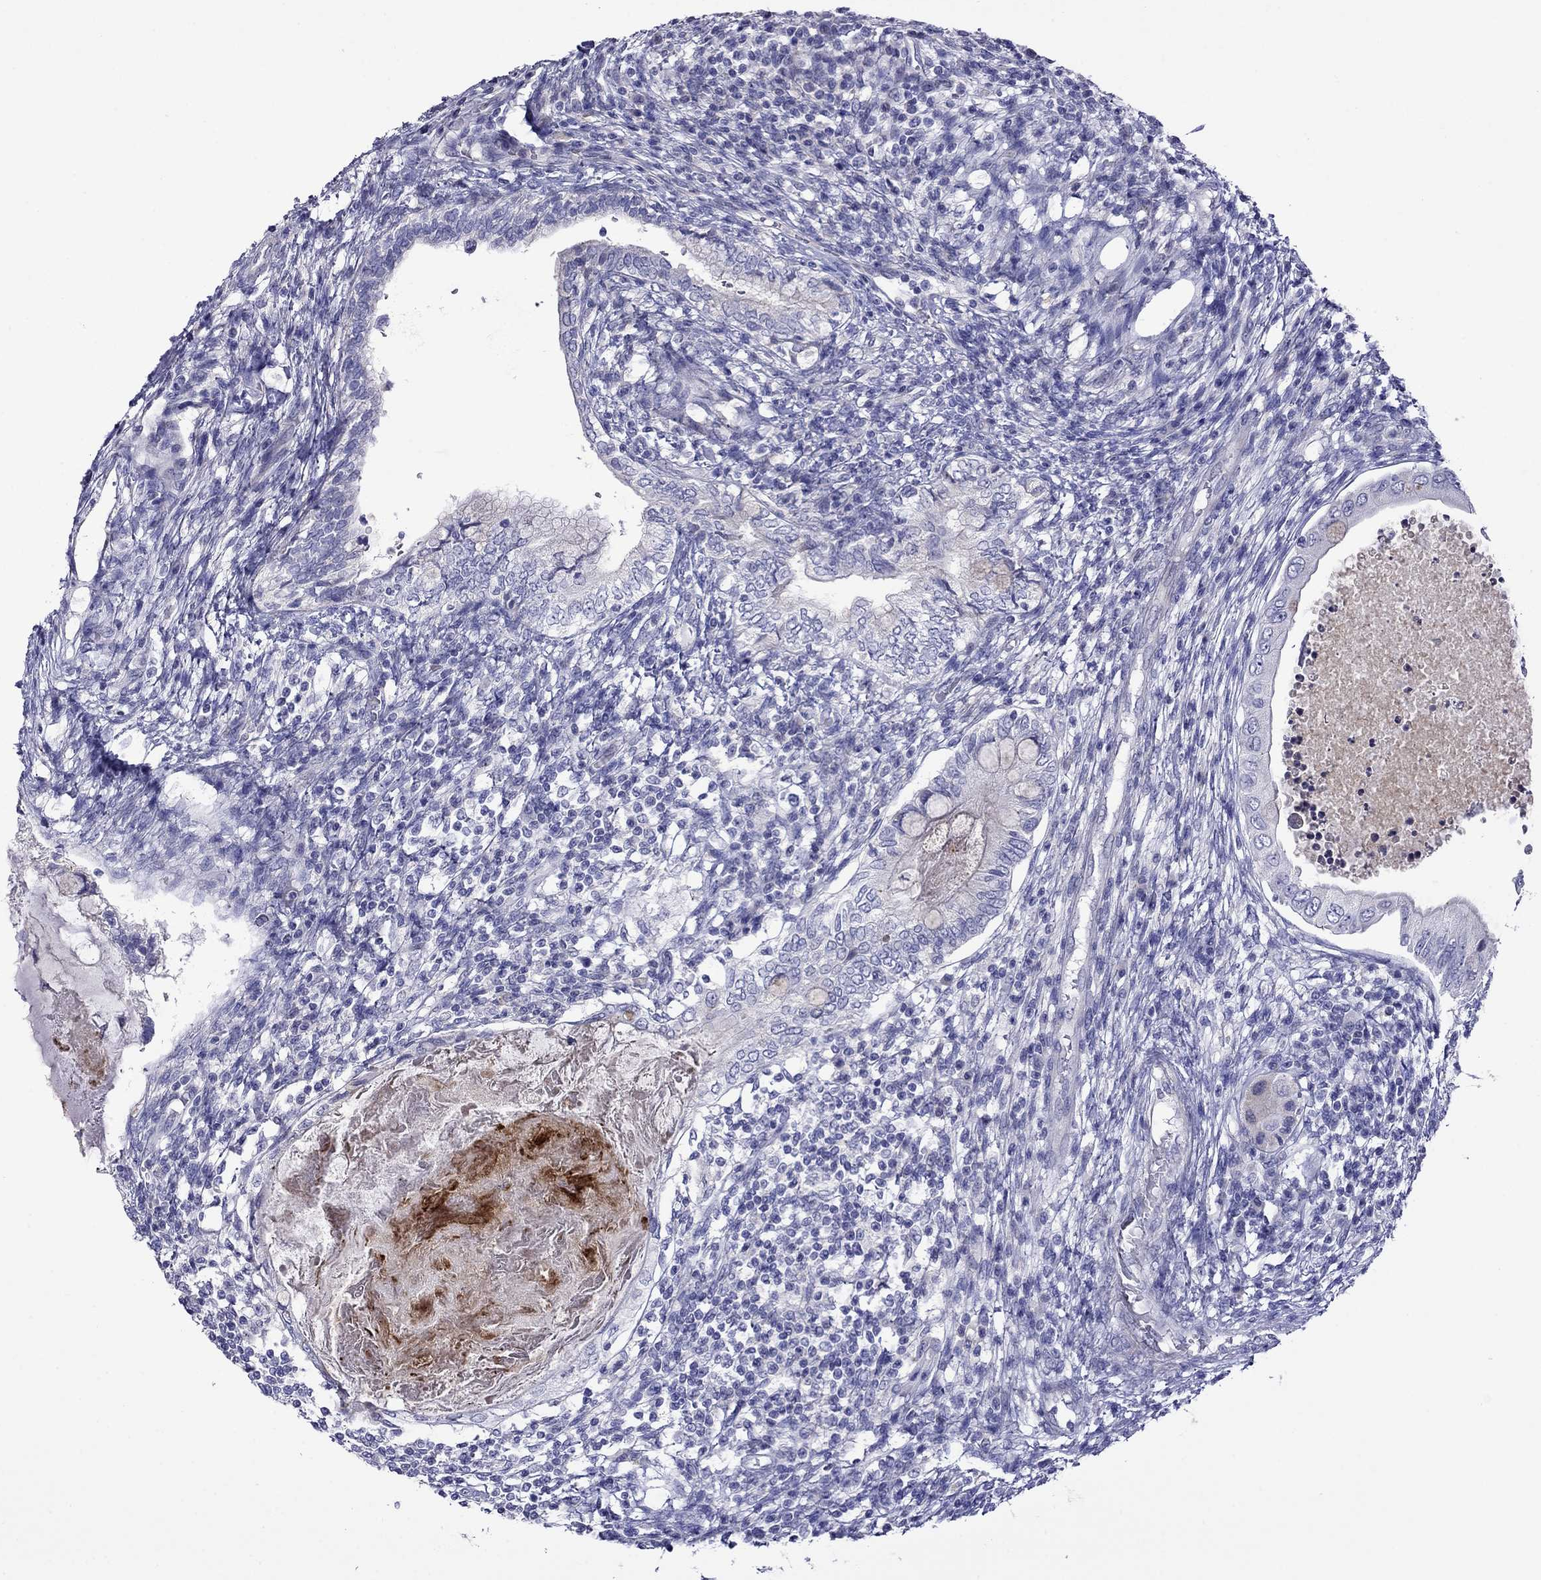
{"staining": {"intensity": "negative", "quantity": "none", "location": "none"}, "tissue": "testis cancer", "cell_type": "Tumor cells", "image_type": "cancer", "snomed": [{"axis": "morphology", "description": "Seminoma, NOS"}, {"axis": "morphology", "description": "Carcinoma, Embryonal, NOS"}, {"axis": "topography", "description": "Testis"}], "caption": "Immunohistochemistry (IHC) micrograph of human testis embryonal carcinoma stained for a protein (brown), which shows no staining in tumor cells. (Brightfield microscopy of DAB immunohistochemistry (IHC) at high magnification).", "gene": "STAR", "patient": {"sex": "male", "age": 41}}